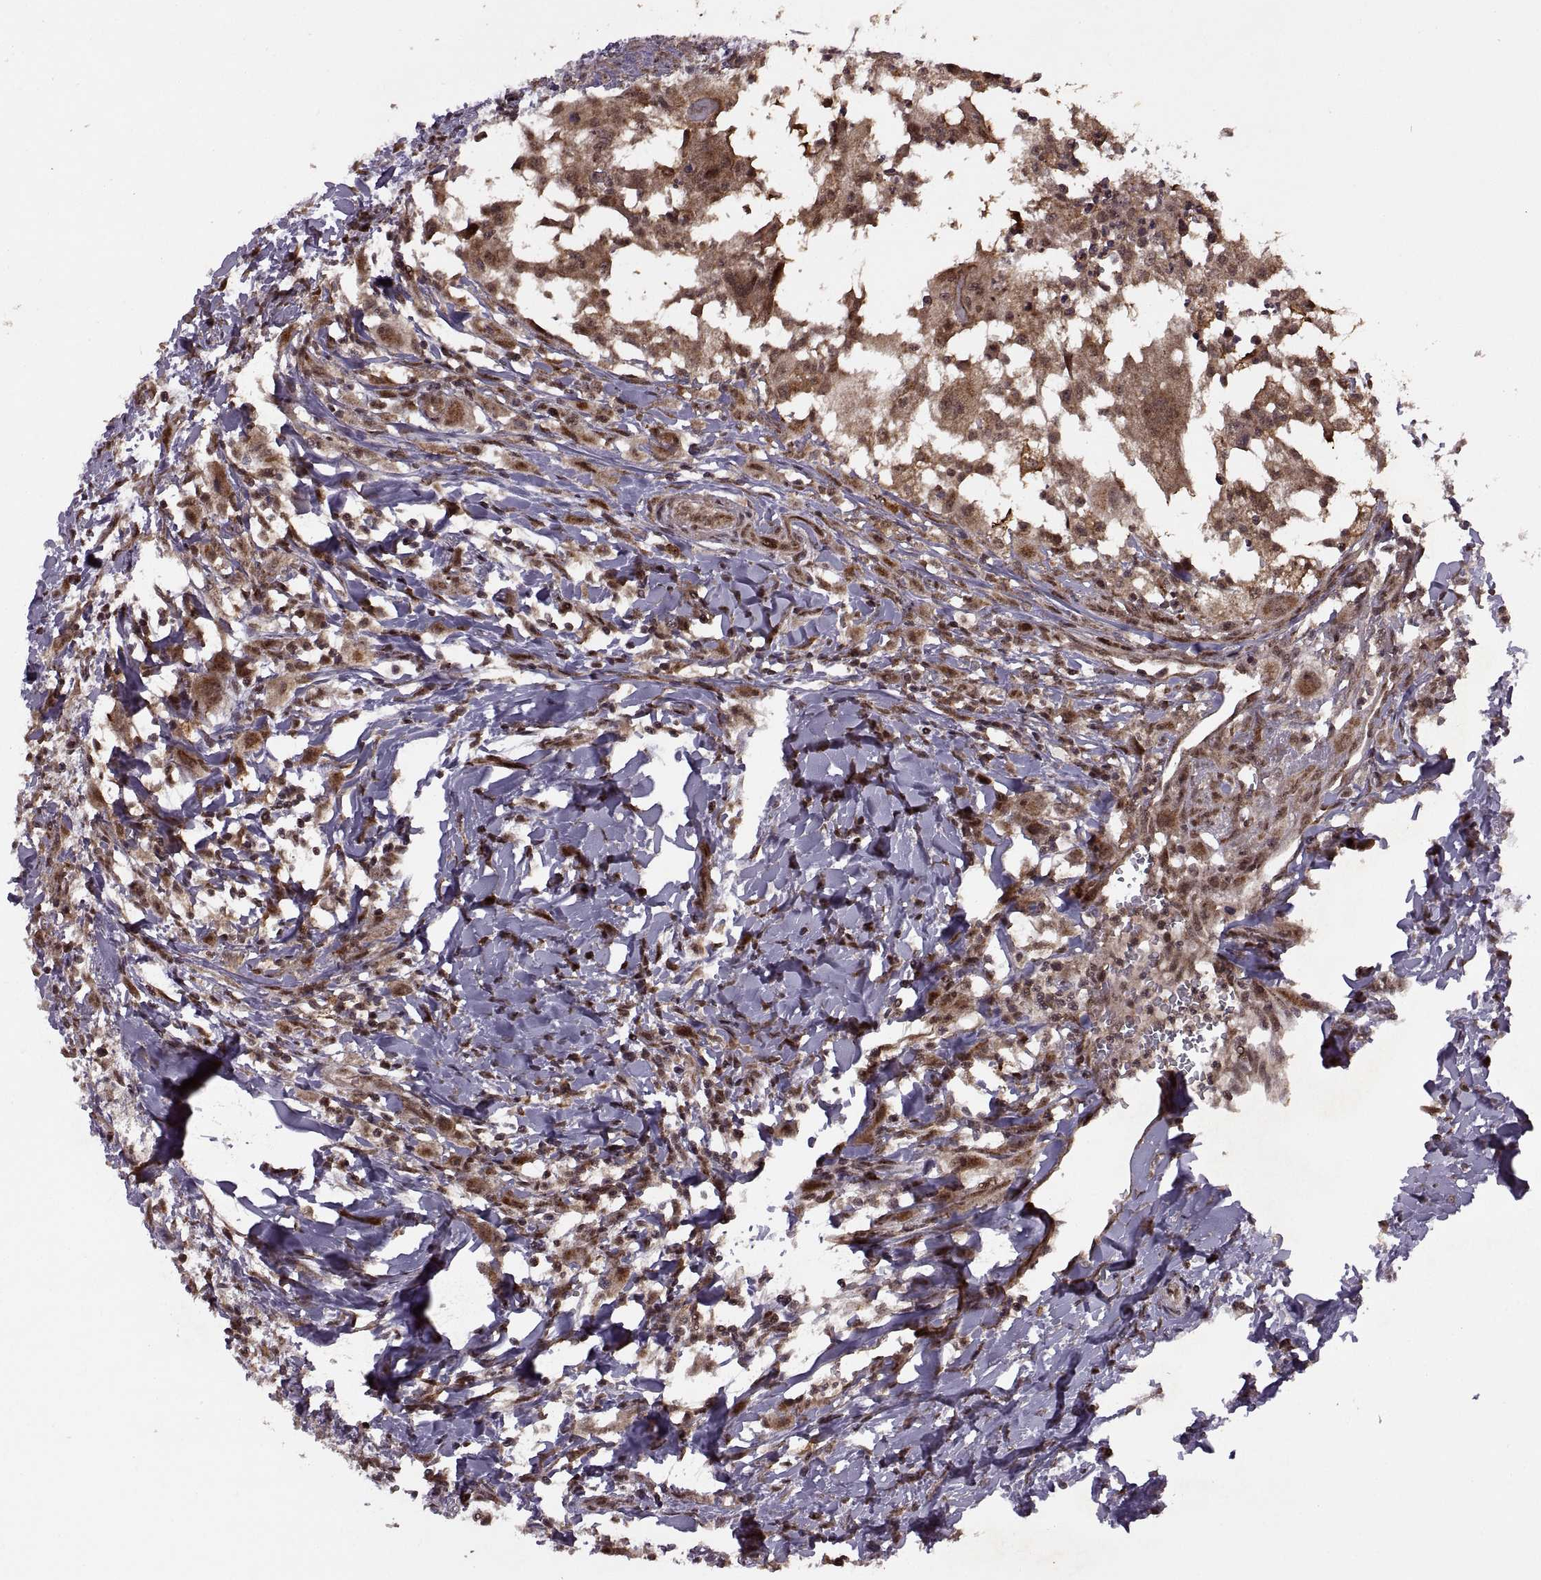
{"staining": {"intensity": "moderate", "quantity": ">75%", "location": "cytoplasmic/membranous,nuclear"}, "tissue": "head and neck cancer", "cell_type": "Tumor cells", "image_type": "cancer", "snomed": [{"axis": "morphology", "description": "Squamous cell carcinoma, NOS"}, {"axis": "morphology", "description": "Squamous cell carcinoma, metastatic, NOS"}, {"axis": "topography", "description": "Oral tissue"}, {"axis": "topography", "description": "Head-Neck"}], "caption": "High-magnification brightfield microscopy of head and neck cancer (squamous cell carcinoma) stained with DAB (brown) and counterstained with hematoxylin (blue). tumor cells exhibit moderate cytoplasmic/membranous and nuclear positivity is appreciated in approximately>75% of cells.", "gene": "PTOV1", "patient": {"sex": "female", "age": 85}}